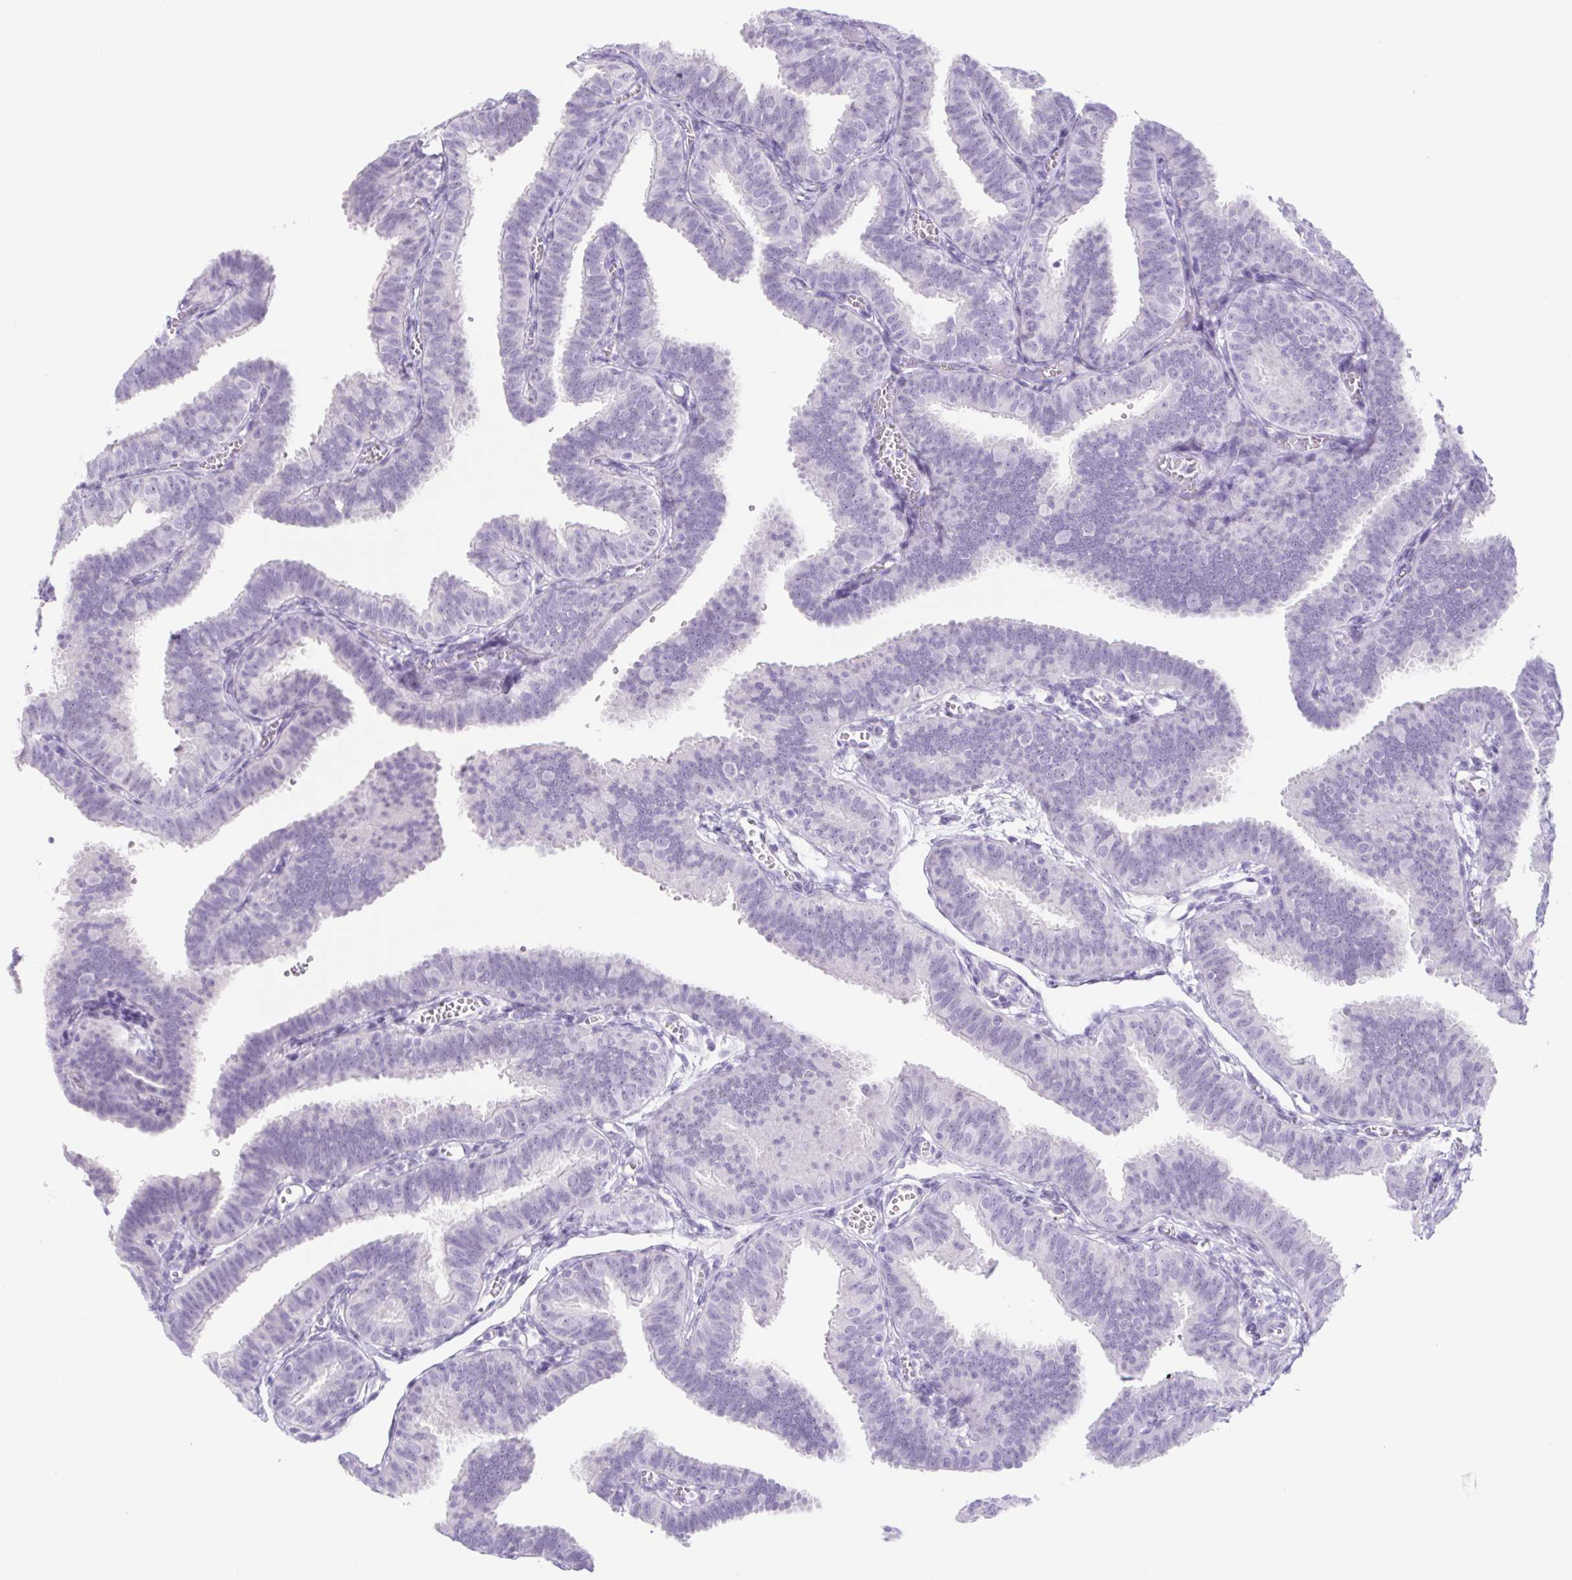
{"staining": {"intensity": "negative", "quantity": "none", "location": "none"}, "tissue": "fallopian tube", "cell_type": "Glandular cells", "image_type": "normal", "snomed": [{"axis": "morphology", "description": "Normal tissue, NOS"}, {"axis": "topography", "description": "Fallopian tube"}], "caption": "This photomicrograph is of benign fallopian tube stained with immunohistochemistry to label a protein in brown with the nuclei are counter-stained blue. There is no positivity in glandular cells. (IHC, brightfield microscopy, high magnification).", "gene": "CYP21A2", "patient": {"sex": "female", "age": 25}}